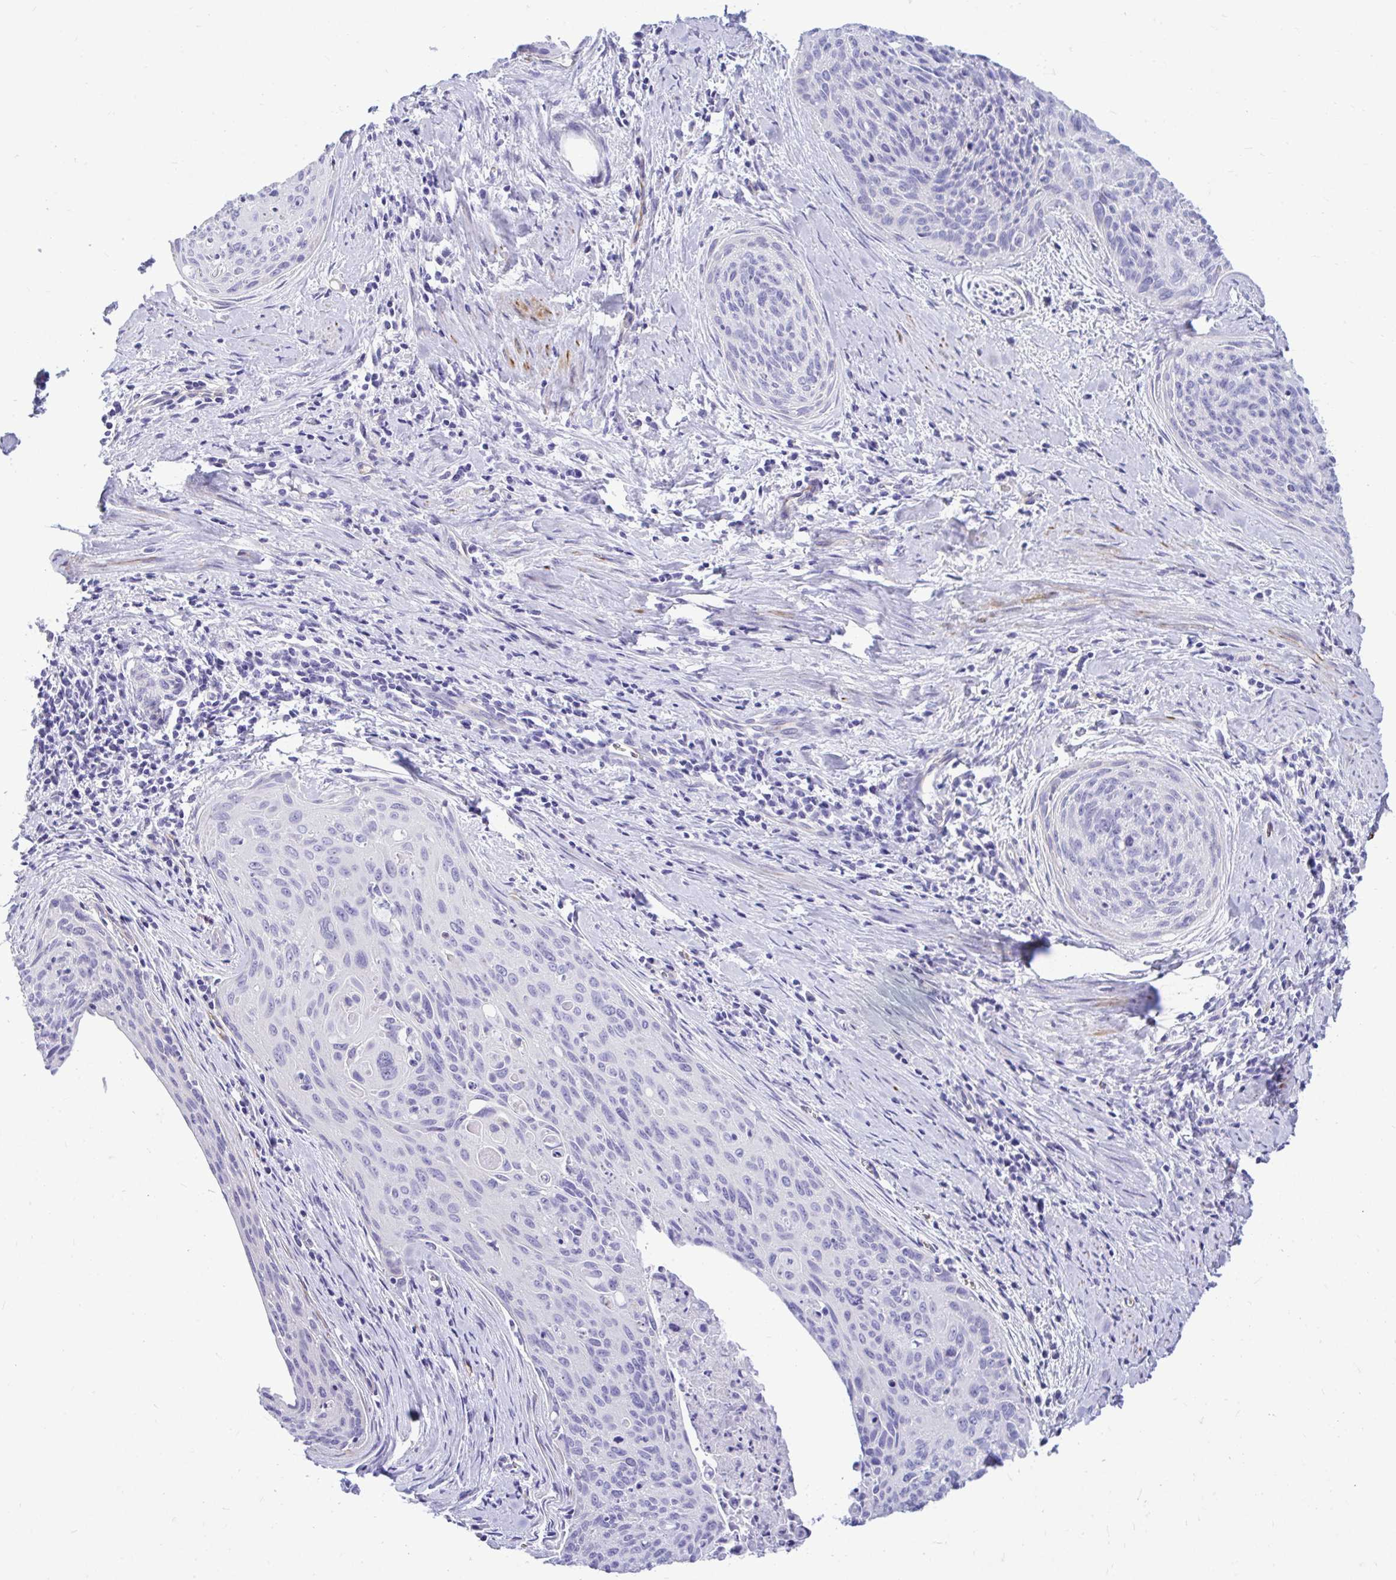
{"staining": {"intensity": "negative", "quantity": "none", "location": "none"}, "tissue": "cervical cancer", "cell_type": "Tumor cells", "image_type": "cancer", "snomed": [{"axis": "morphology", "description": "Squamous cell carcinoma, NOS"}, {"axis": "topography", "description": "Cervix"}], "caption": "Immunohistochemistry (IHC) micrograph of neoplastic tissue: cervical cancer stained with DAB (3,3'-diaminobenzidine) demonstrates no significant protein expression in tumor cells.", "gene": "ABCG2", "patient": {"sex": "female", "age": 55}}